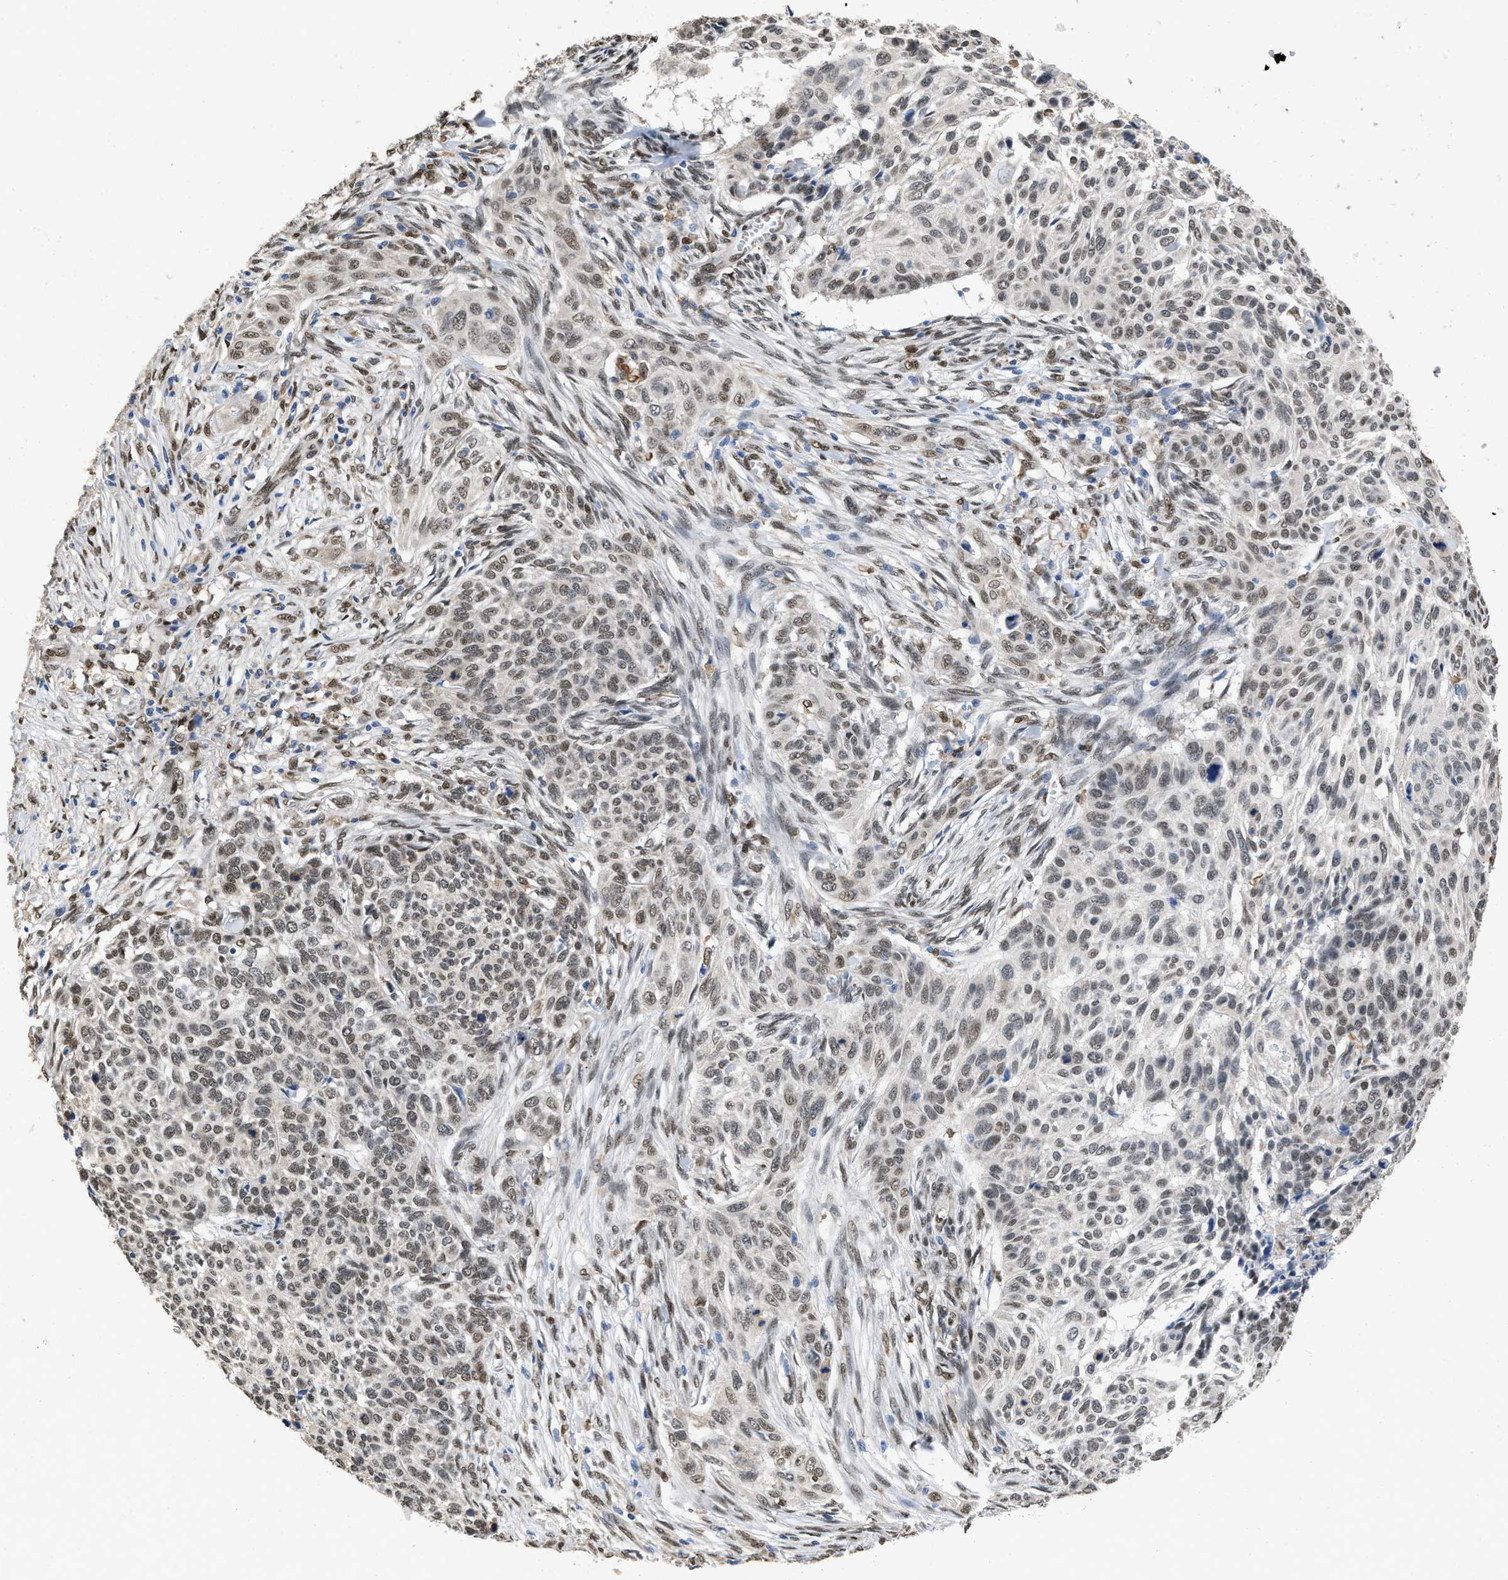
{"staining": {"intensity": "moderate", "quantity": ">75%", "location": "nuclear"}, "tissue": "skin cancer", "cell_type": "Tumor cells", "image_type": "cancer", "snomed": [{"axis": "morphology", "description": "Basal cell carcinoma"}, {"axis": "topography", "description": "Skin"}], "caption": "Brown immunohistochemical staining in human skin cancer reveals moderate nuclear staining in approximately >75% of tumor cells.", "gene": "QKI", "patient": {"sex": "male", "age": 85}}